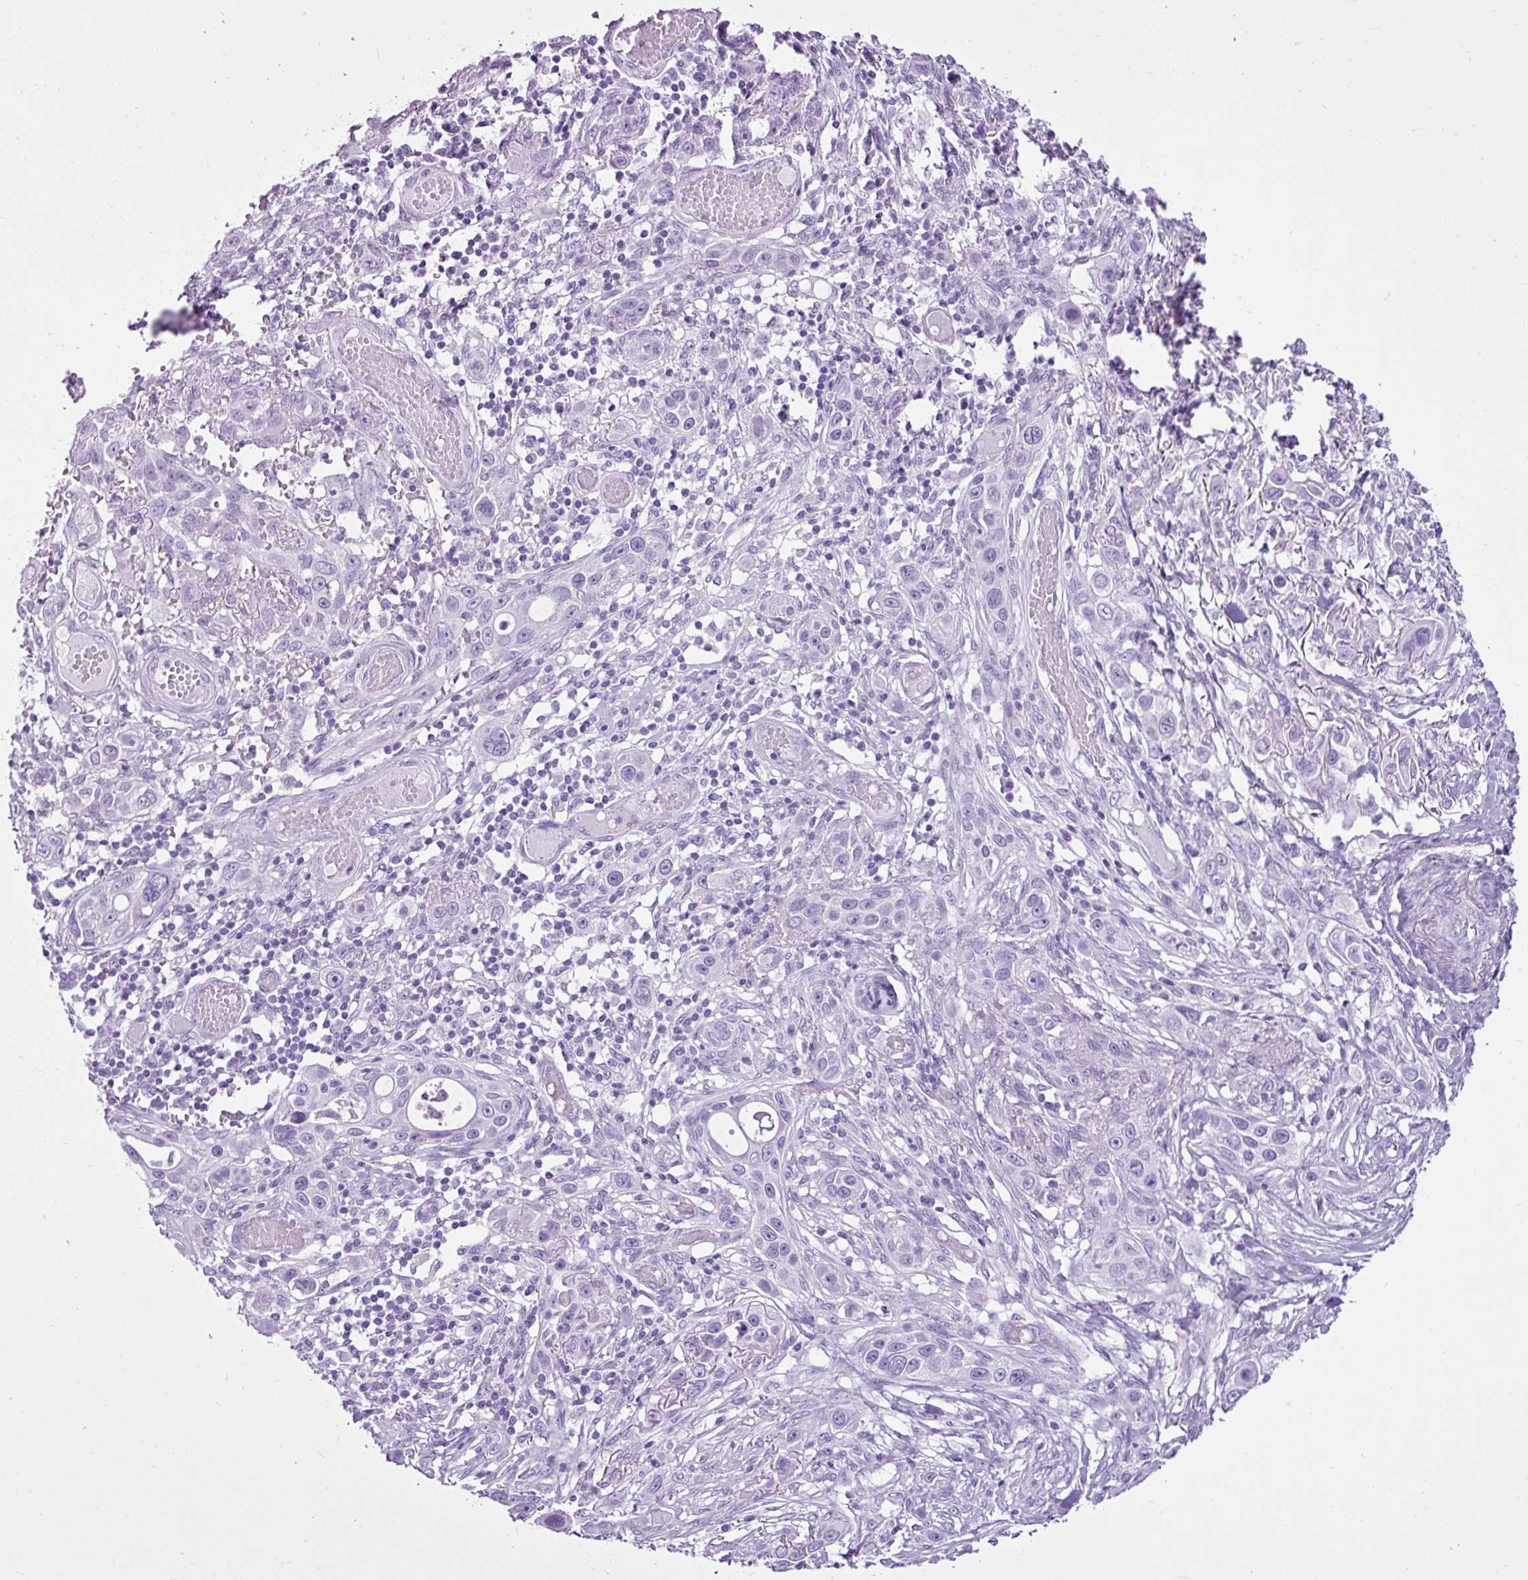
{"staining": {"intensity": "negative", "quantity": "none", "location": "none"}, "tissue": "skin cancer", "cell_type": "Tumor cells", "image_type": "cancer", "snomed": [{"axis": "morphology", "description": "Squamous cell carcinoma, NOS"}, {"axis": "topography", "description": "Skin"}], "caption": "An immunohistochemistry histopathology image of skin cancer is shown. There is no staining in tumor cells of skin cancer.", "gene": "LILRB4", "patient": {"sex": "female", "age": 69}}